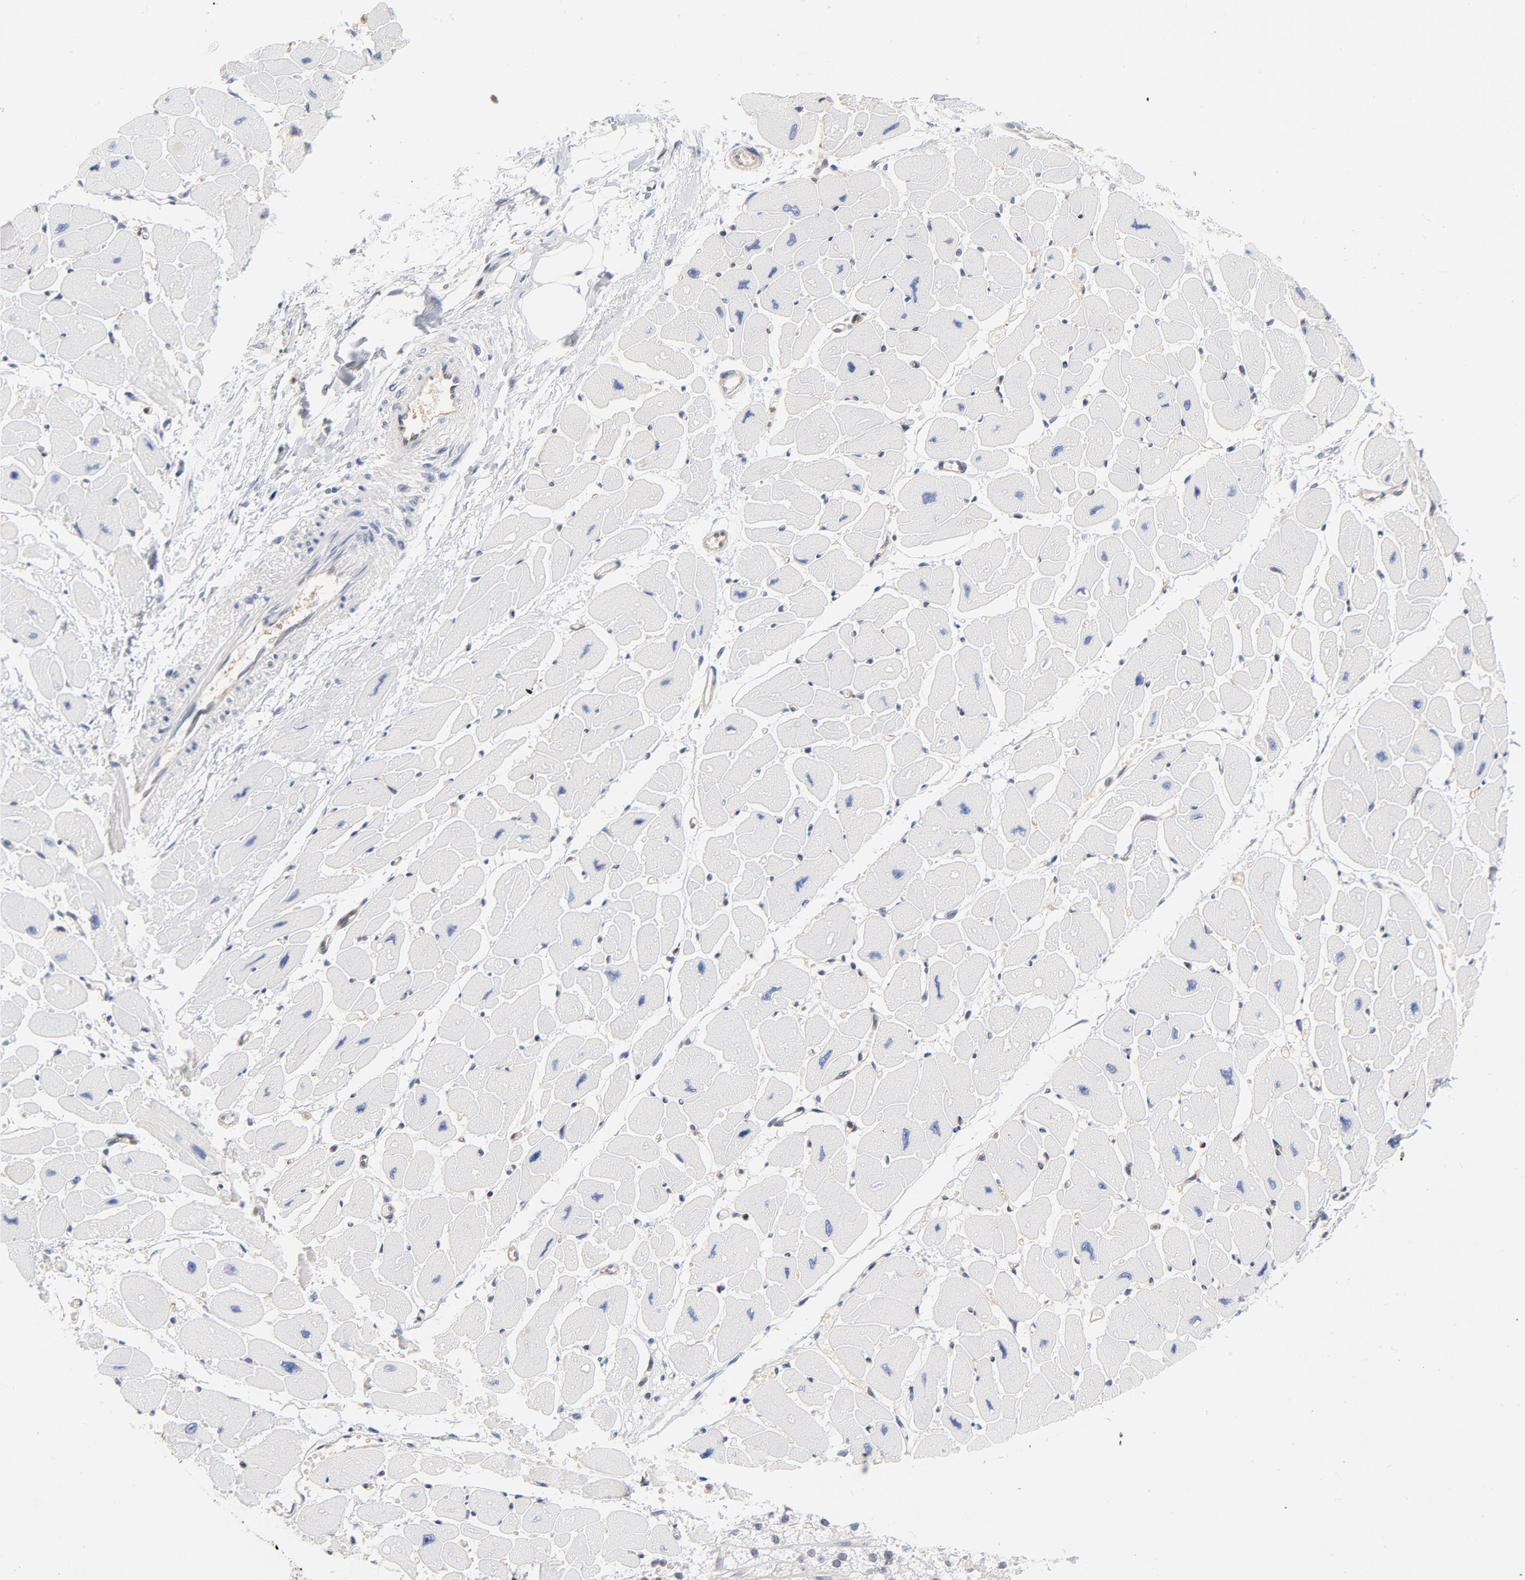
{"staining": {"intensity": "negative", "quantity": "none", "location": "none"}, "tissue": "heart muscle", "cell_type": "Cardiomyocytes", "image_type": "normal", "snomed": [{"axis": "morphology", "description": "Normal tissue, NOS"}, {"axis": "topography", "description": "Heart"}], "caption": "This photomicrograph is of normal heart muscle stained with IHC to label a protein in brown with the nuclei are counter-stained blue. There is no positivity in cardiomyocytes.", "gene": "CDKN1B", "patient": {"sex": "female", "age": 54}}